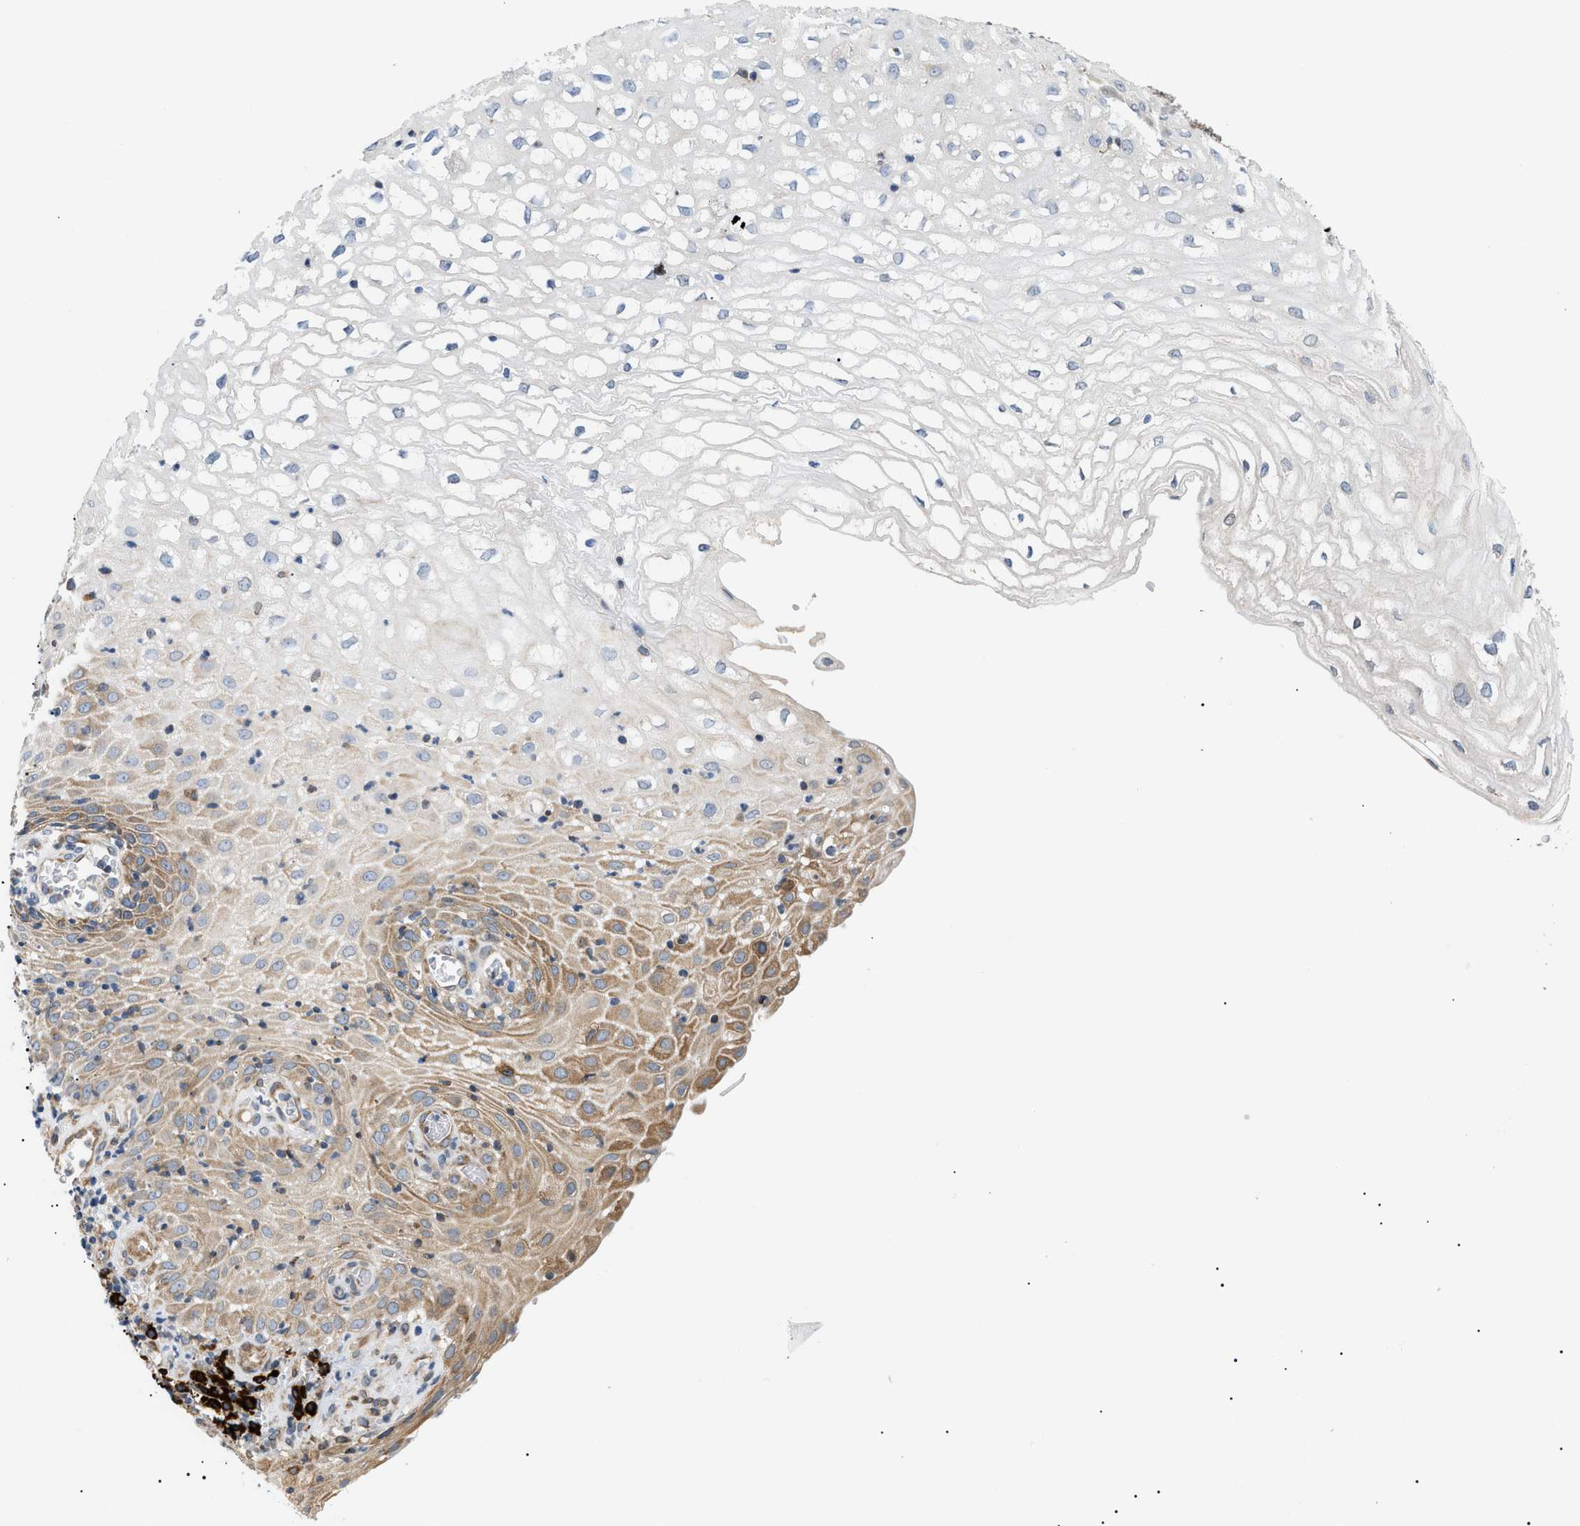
{"staining": {"intensity": "moderate", "quantity": "<25%", "location": "cytoplasmic/membranous"}, "tissue": "cervical cancer", "cell_type": "Tumor cells", "image_type": "cancer", "snomed": [{"axis": "morphology", "description": "Squamous cell carcinoma, NOS"}, {"axis": "topography", "description": "Cervix"}], "caption": "Protein expression analysis of human squamous cell carcinoma (cervical) reveals moderate cytoplasmic/membranous positivity in approximately <25% of tumor cells.", "gene": "DERL1", "patient": {"sex": "female", "age": 32}}